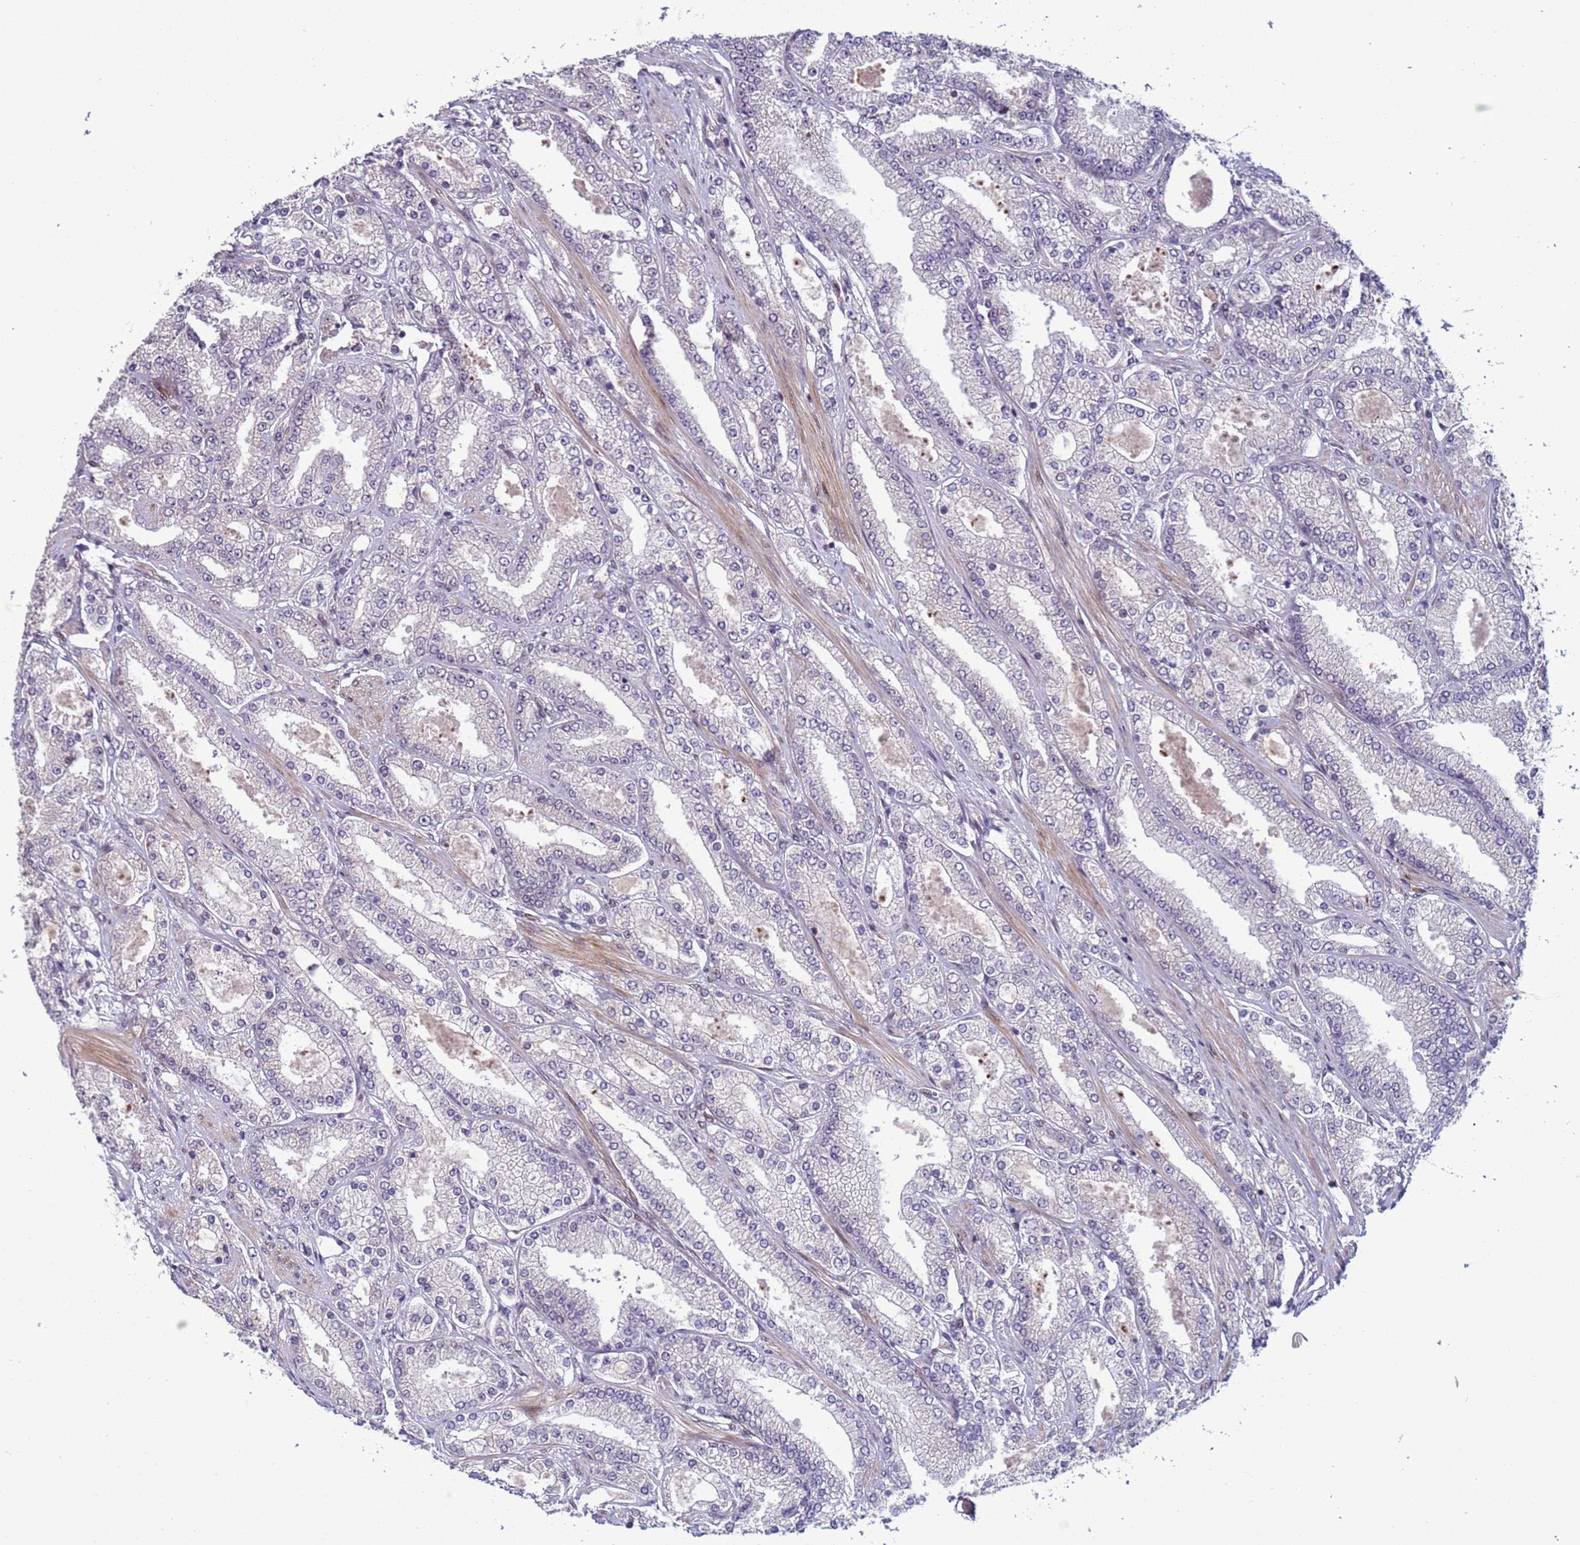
{"staining": {"intensity": "negative", "quantity": "none", "location": "none"}, "tissue": "prostate cancer", "cell_type": "Tumor cells", "image_type": "cancer", "snomed": [{"axis": "morphology", "description": "Adenocarcinoma, High grade"}, {"axis": "topography", "description": "Prostate"}], "caption": "Tumor cells are negative for brown protein staining in prostate adenocarcinoma (high-grade).", "gene": "SHC3", "patient": {"sex": "male", "age": 68}}